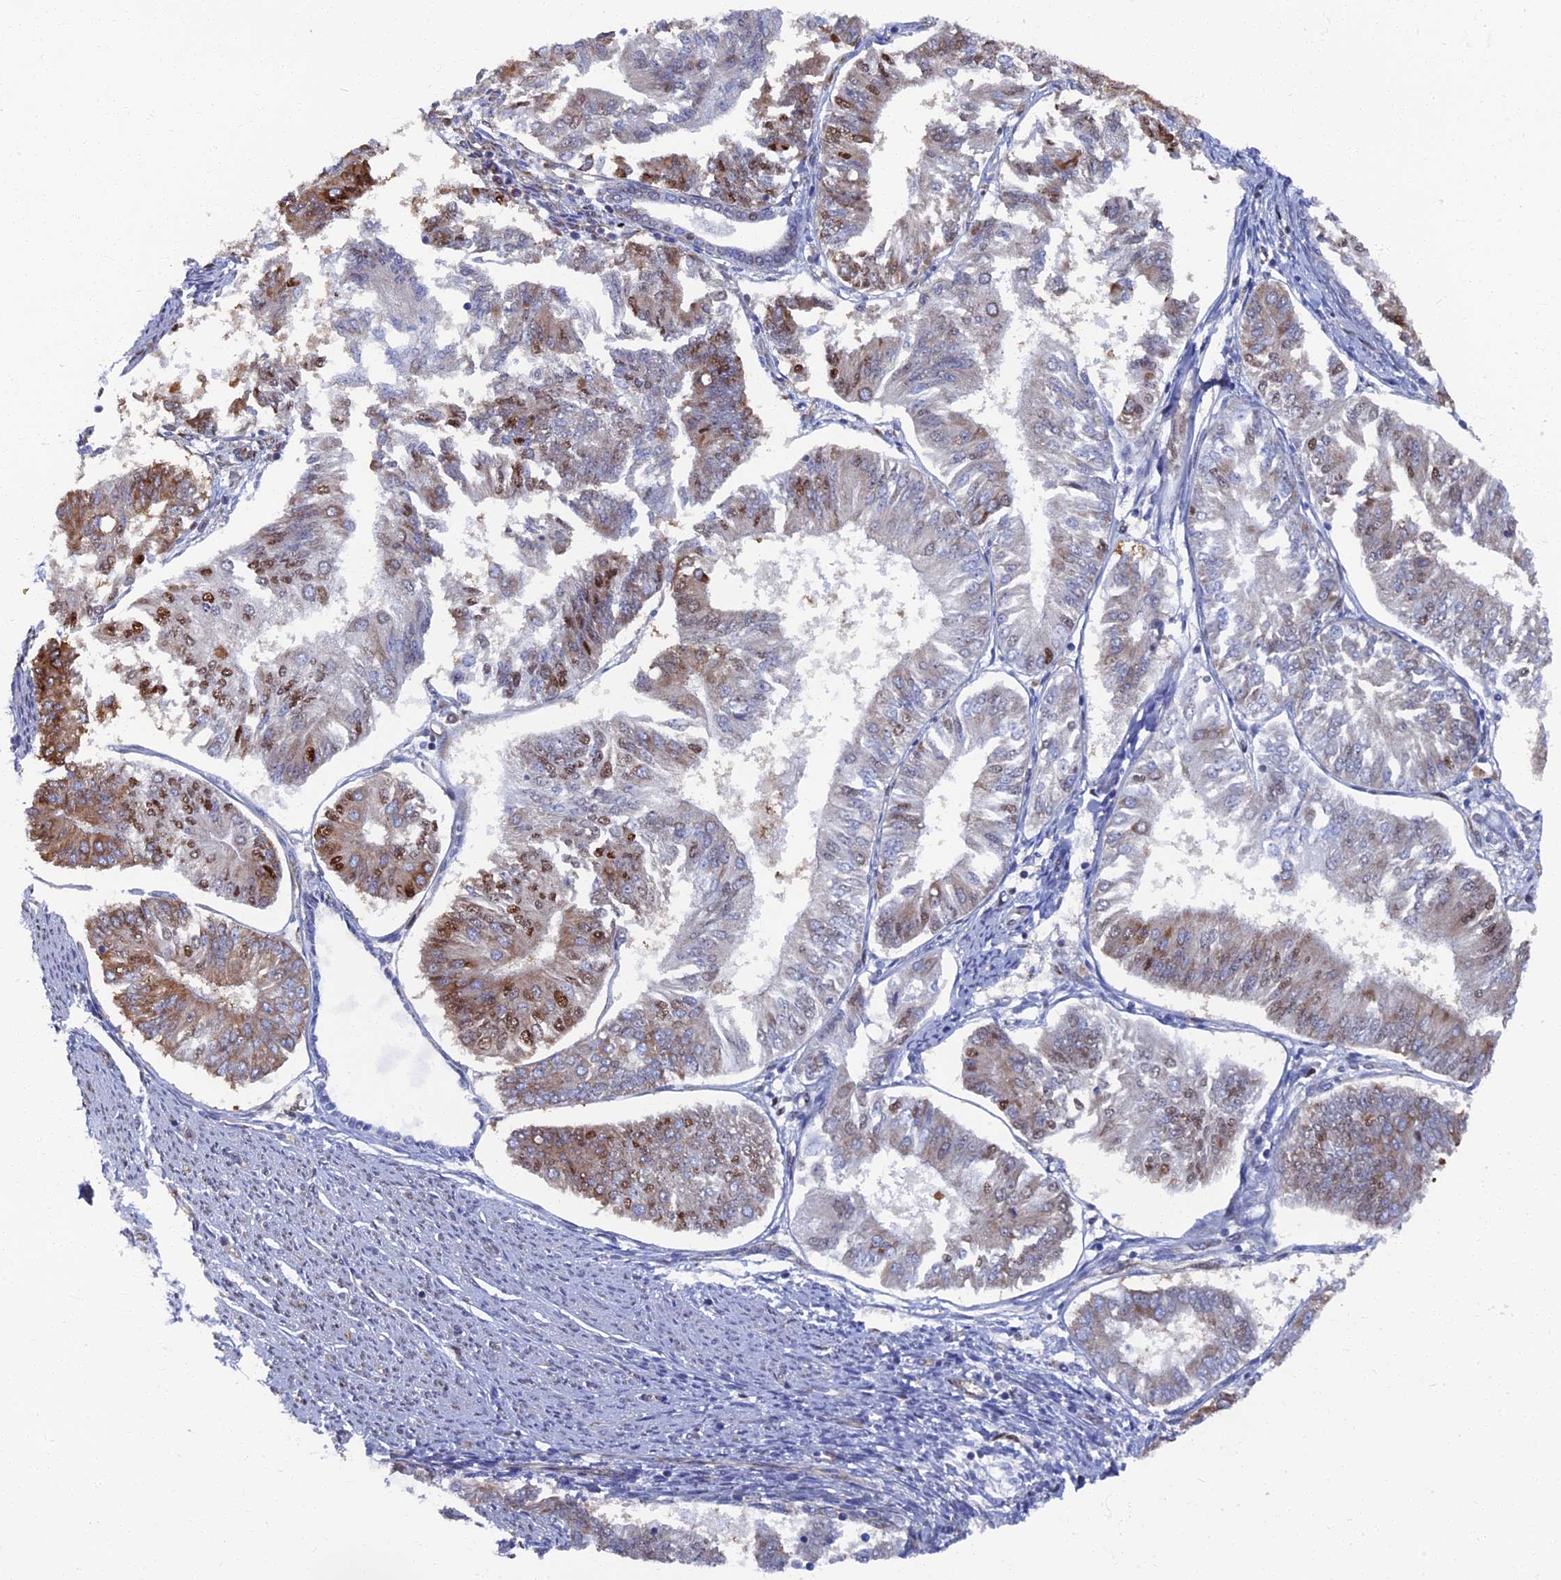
{"staining": {"intensity": "moderate", "quantity": "<25%", "location": "cytoplasmic/membranous,nuclear"}, "tissue": "endometrial cancer", "cell_type": "Tumor cells", "image_type": "cancer", "snomed": [{"axis": "morphology", "description": "Adenocarcinoma, NOS"}, {"axis": "topography", "description": "Endometrium"}], "caption": "Immunohistochemistry (DAB) staining of endometrial cancer exhibits moderate cytoplasmic/membranous and nuclear protein staining in about <25% of tumor cells.", "gene": "YBX1", "patient": {"sex": "female", "age": 58}}